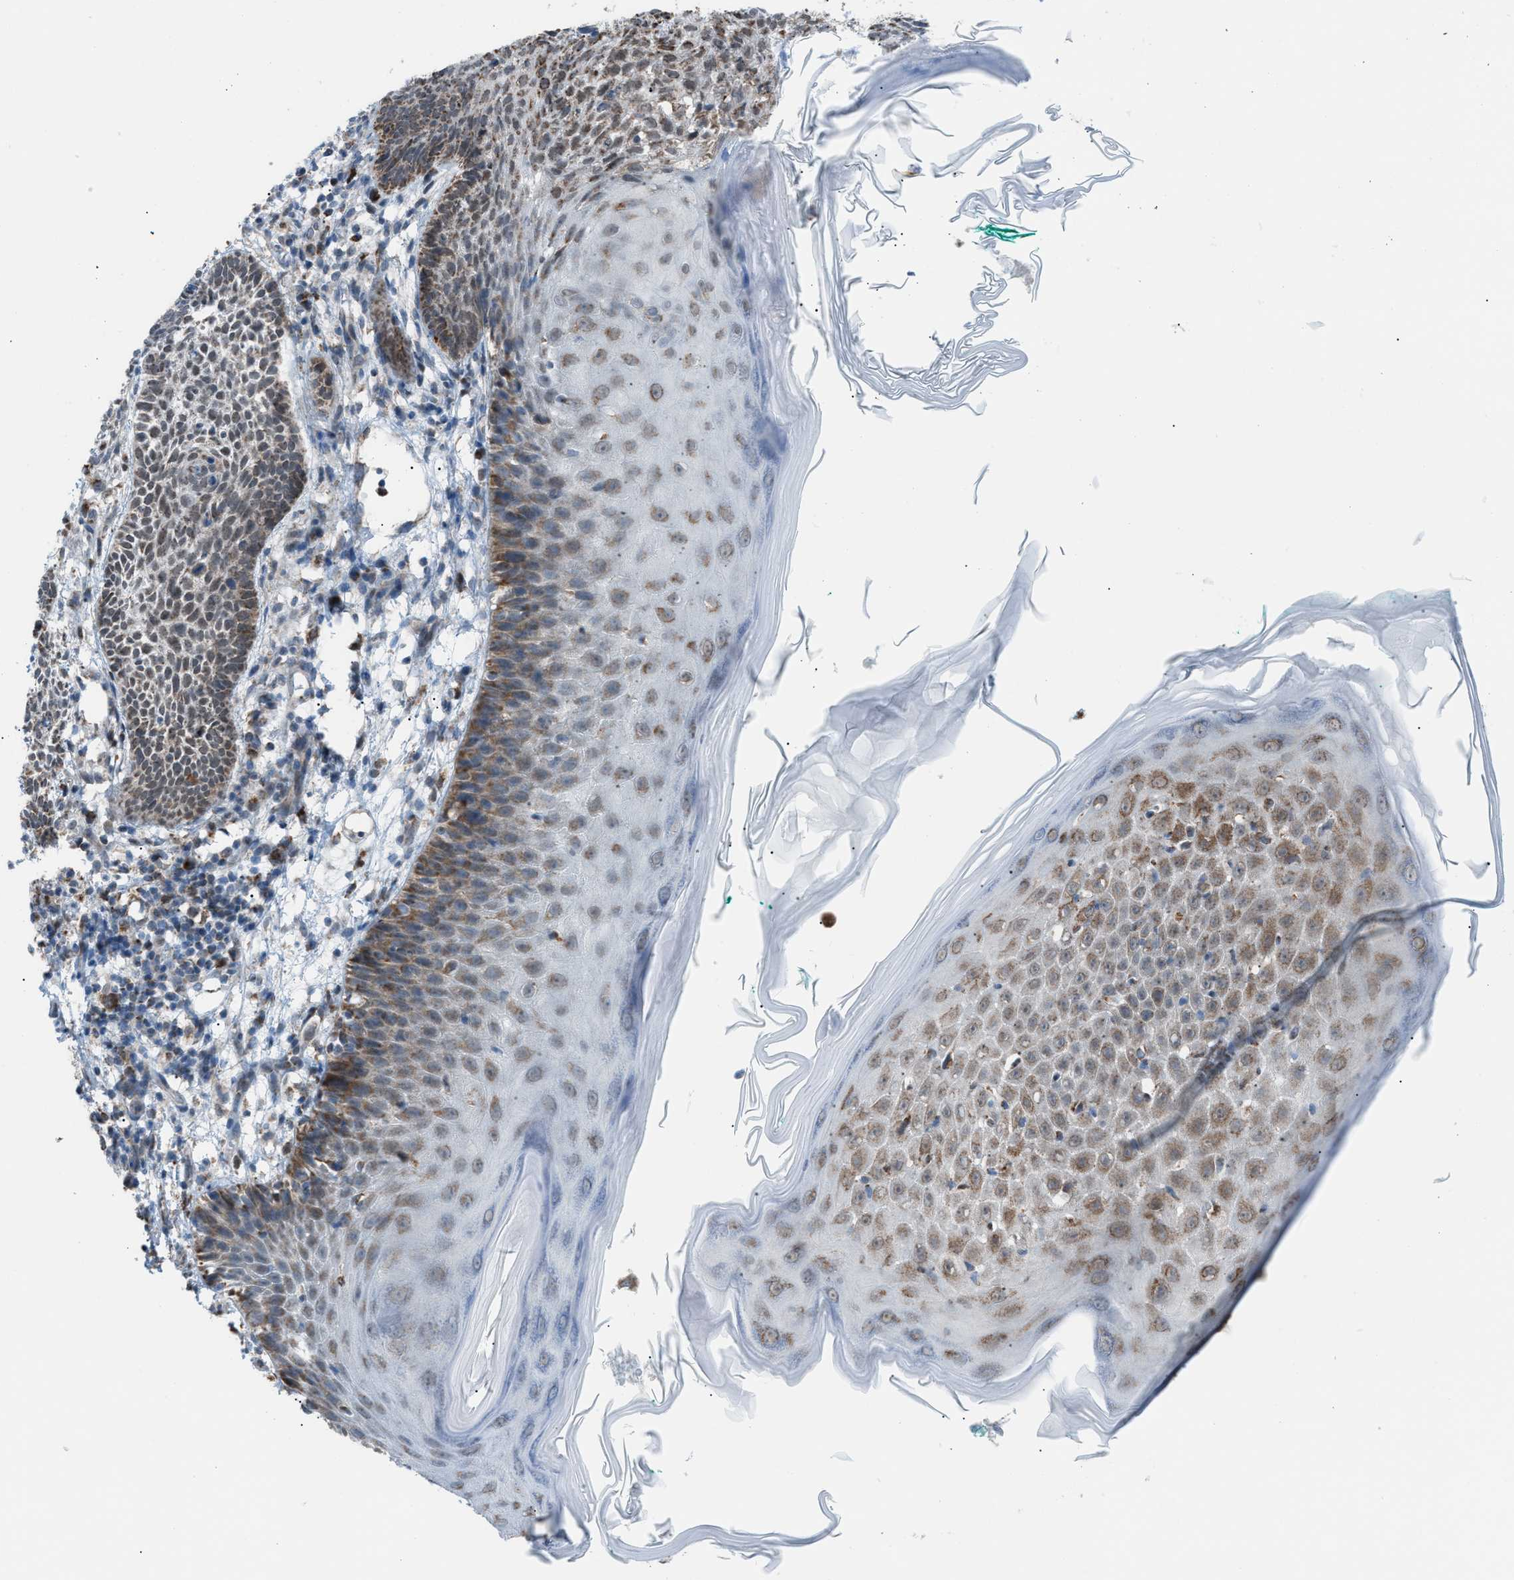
{"staining": {"intensity": "weak", "quantity": "25%-75%", "location": "nuclear"}, "tissue": "skin cancer", "cell_type": "Tumor cells", "image_type": "cancer", "snomed": [{"axis": "morphology", "description": "Basal cell carcinoma"}, {"axis": "topography", "description": "Skin"}], "caption": "Immunohistochemistry image of skin cancer stained for a protein (brown), which exhibits low levels of weak nuclear expression in approximately 25%-75% of tumor cells.", "gene": "SRM", "patient": {"sex": "male", "age": 60}}